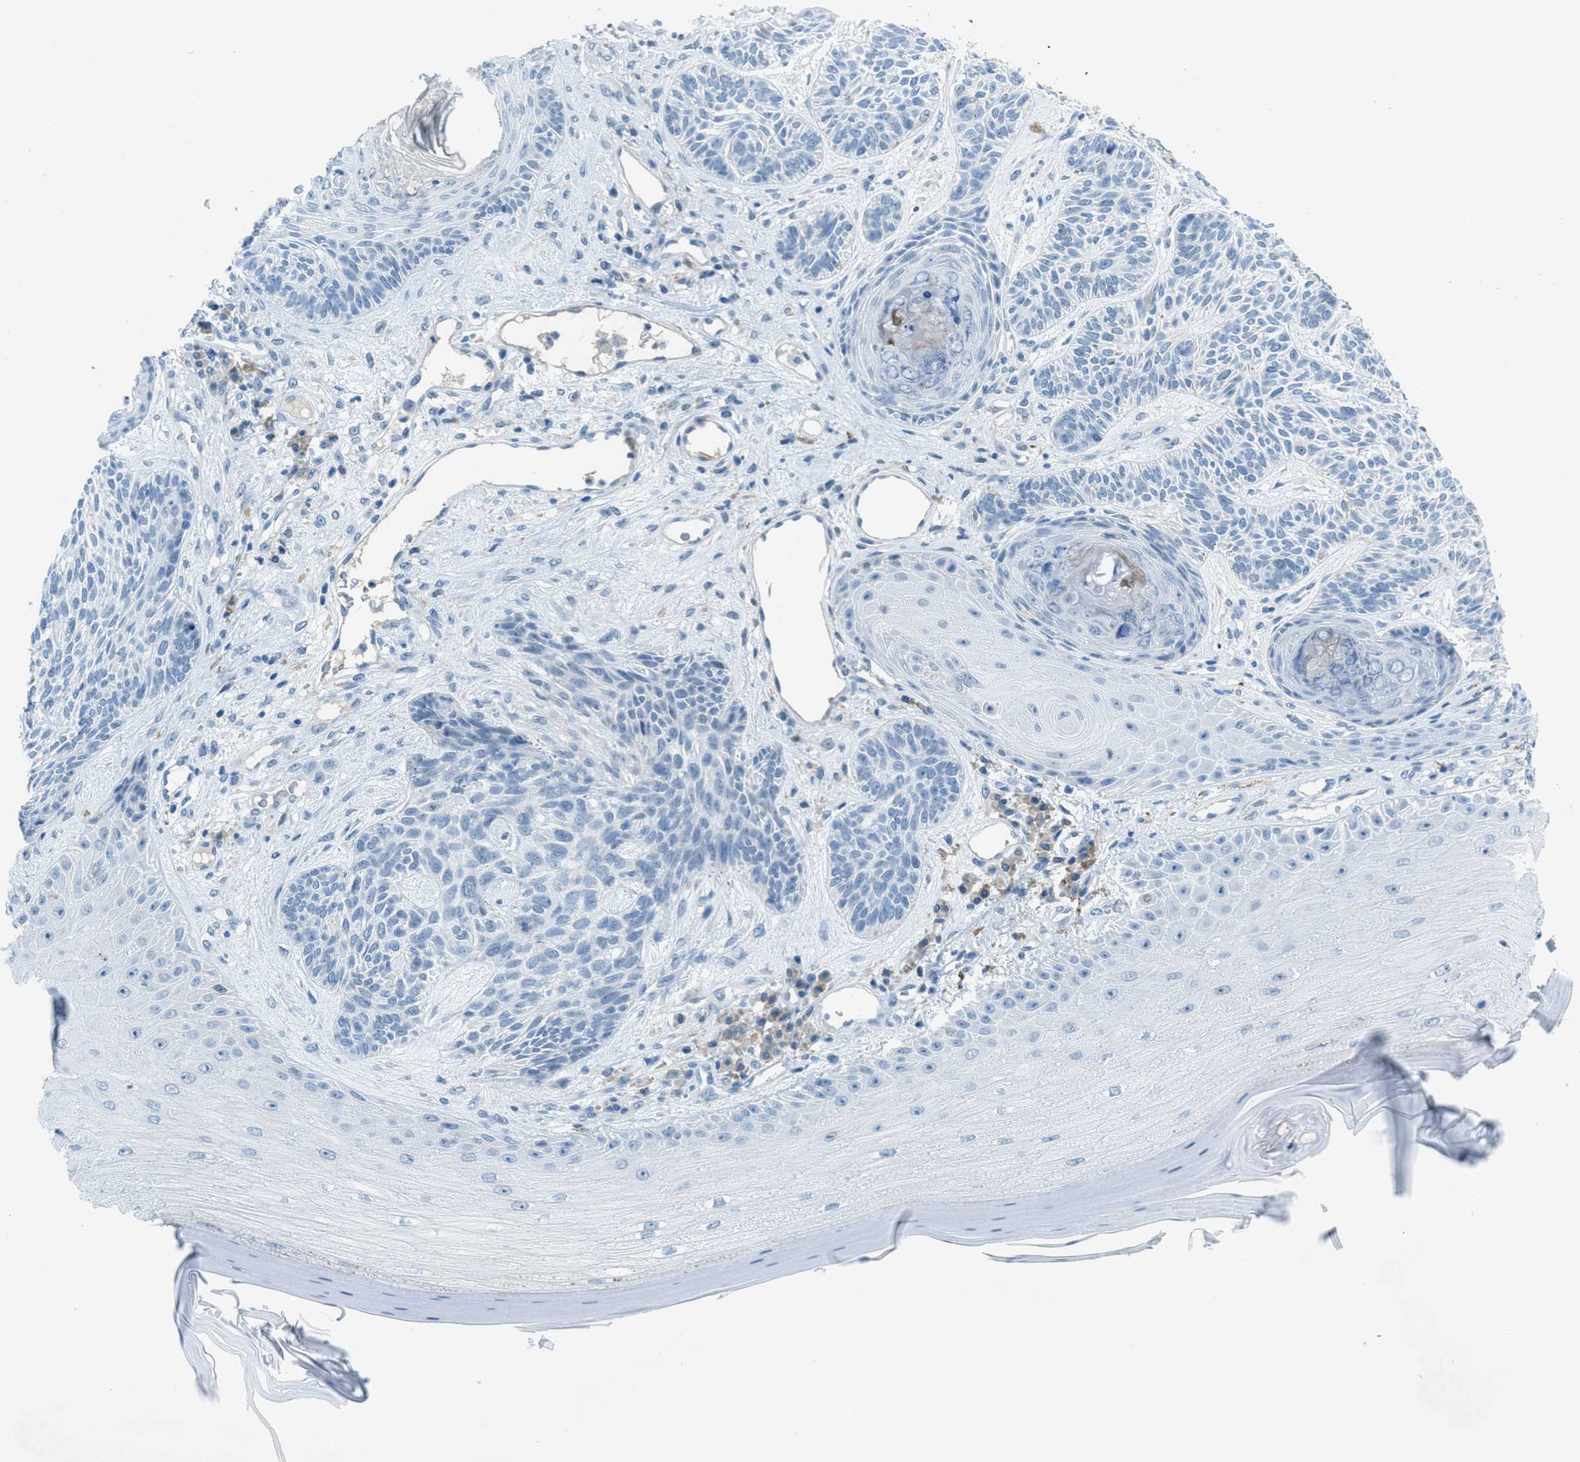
{"staining": {"intensity": "negative", "quantity": "none", "location": "none"}, "tissue": "skin cancer", "cell_type": "Tumor cells", "image_type": "cancer", "snomed": [{"axis": "morphology", "description": "Basal cell carcinoma"}, {"axis": "topography", "description": "Skin"}], "caption": "Human skin cancer (basal cell carcinoma) stained for a protein using immunohistochemistry demonstrates no staining in tumor cells.", "gene": "KLHL8", "patient": {"sex": "male", "age": 55}}